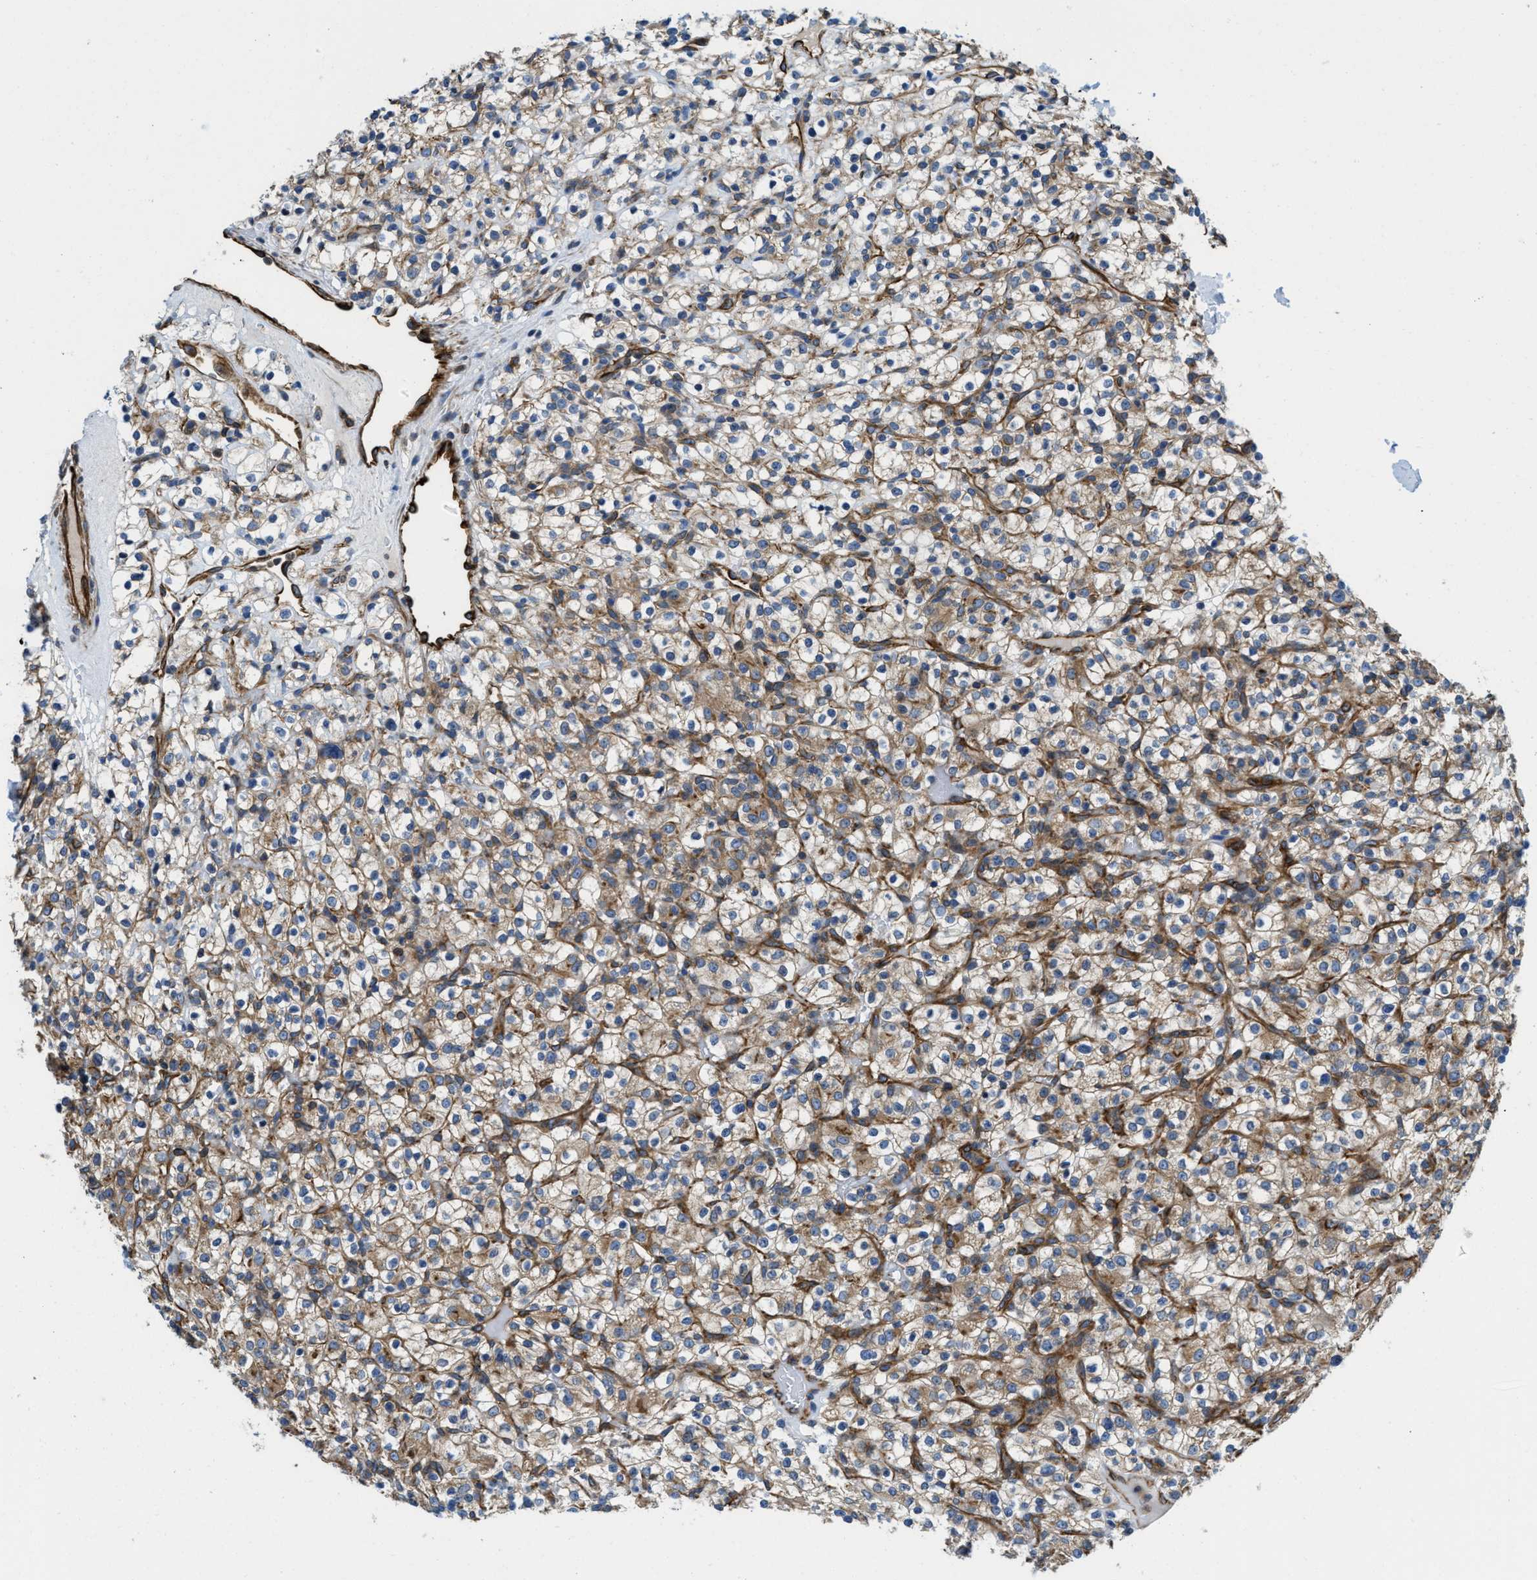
{"staining": {"intensity": "weak", "quantity": "25%-75%", "location": "cytoplasmic/membranous"}, "tissue": "renal cancer", "cell_type": "Tumor cells", "image_type": "cancer", "snomed": [{"axis": "morphology", "description": "Normal tissue, NOS"}, {"axis": "morphology", "description": "Adenocarcinoma, NOS"}, {"axis": "topography", "description": "Kidney"}], "caption": "An immunohistochemistry (IHC) histopathology image of tumor tissue is shown. Protein staining in brown highlights weak cytoplasmic/membranous positivity in renal cancer within tumor cells.", "gene": "HSD17B12", "patient": {"sex": "female", "age": 72}}